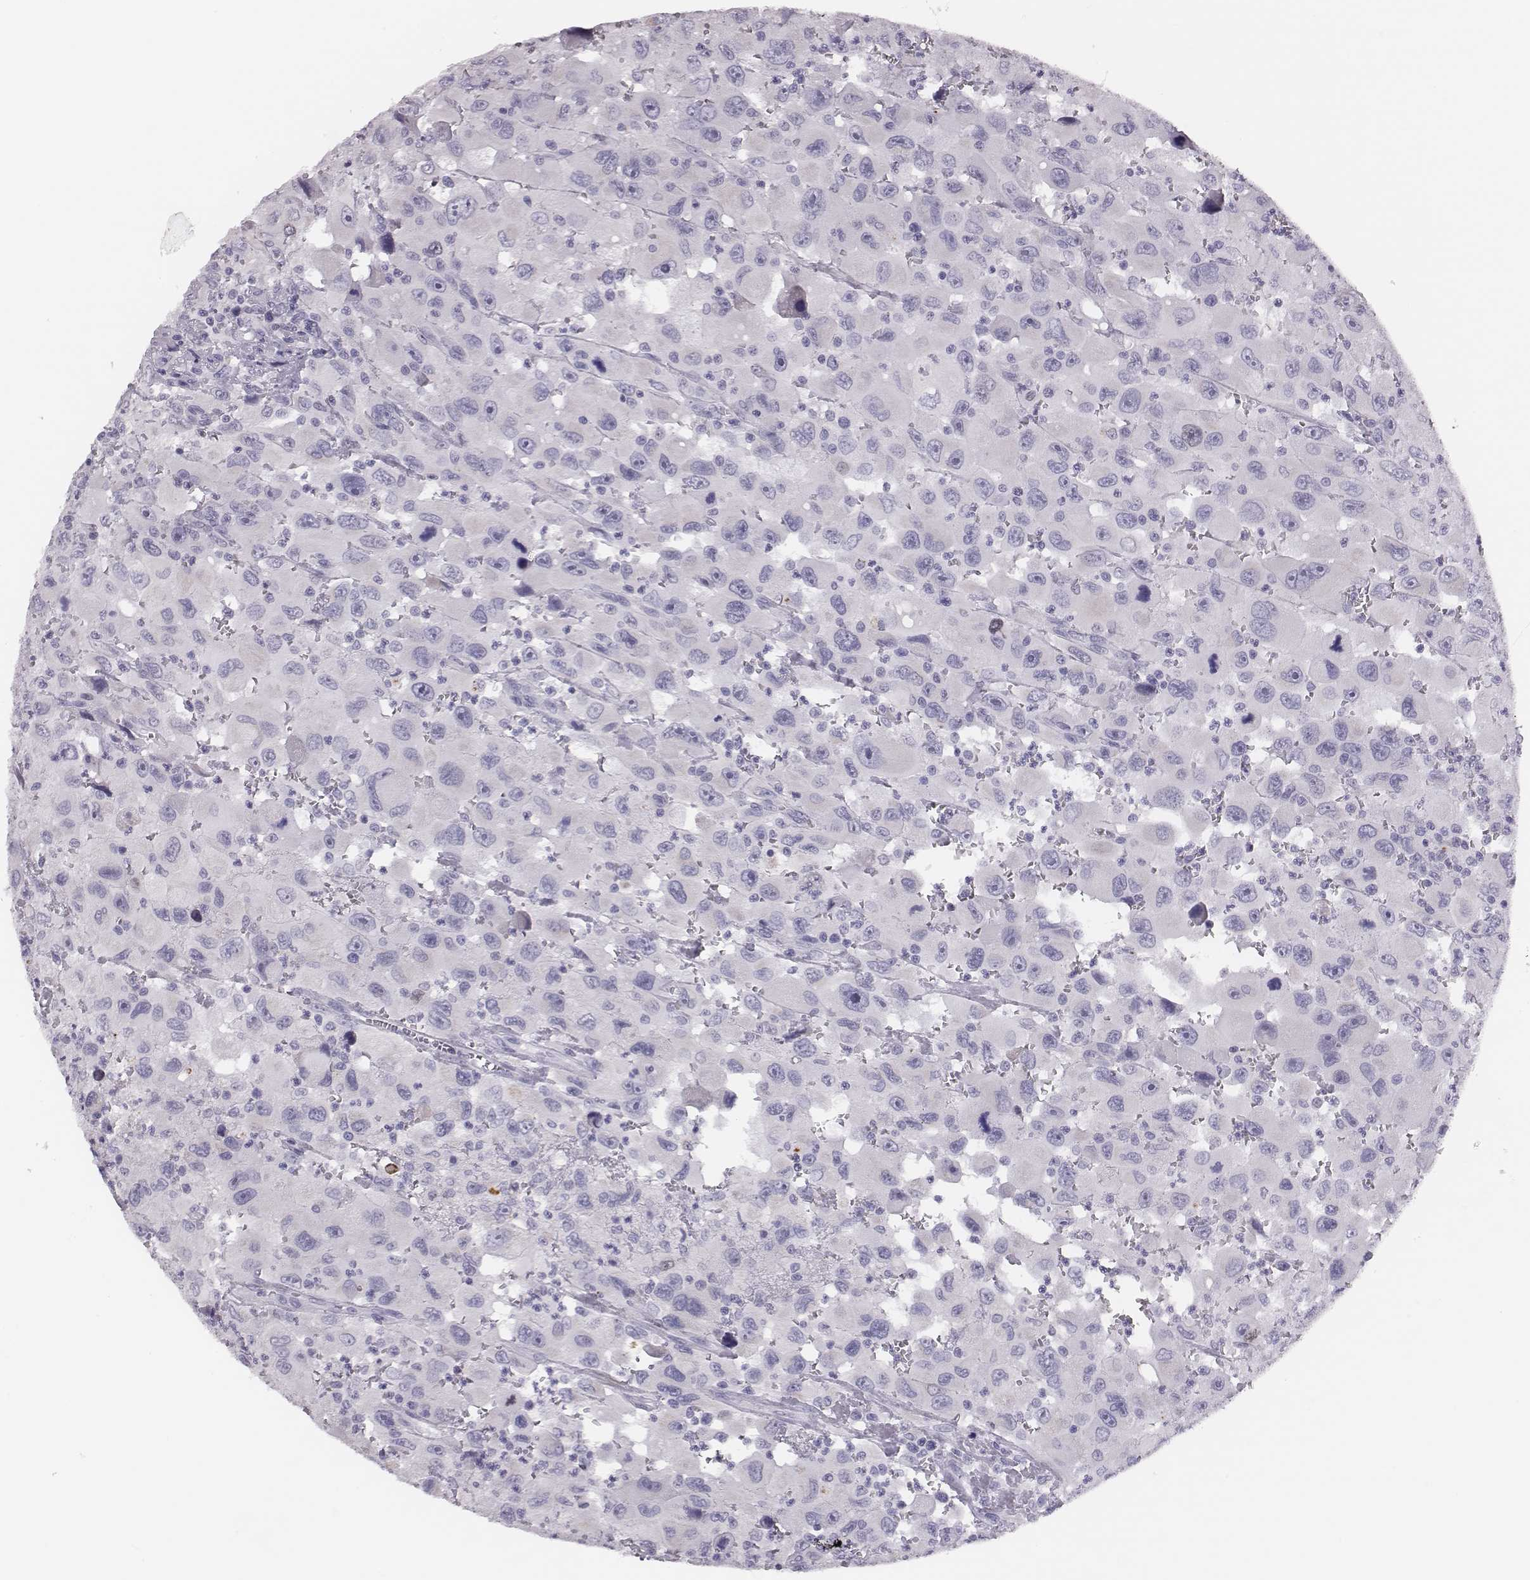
{"staining": {"intensity": "negative", "quantity": "none", "location": "none"}, "tissue": "head and neck cancer", "cell_type": "Tumor cells", "image_type": "cancer", "snomed": [{"axis": "morphology", "description": "Squamous cell carcinoma, NOS"}, {"axis": "morphology", "description": "Squamous cell carcinoma, metastatic, NOS"}, {"axis": "topography", "description": "Oral tissue"}, {"axis": "topography", "description": "Head-Neck"}], "caption": "High power microscopy image of an IHC histopathology image of squamous cell carcinoma (head and neck), revealing no significant staining in tumor cells. (Brightfield microscopy of DAB (3,3'-diaminobenzidine) immunohistochemistry at high magnification).", "gene": "H1-6", "patient": {"sex": "female", "age": 85}}